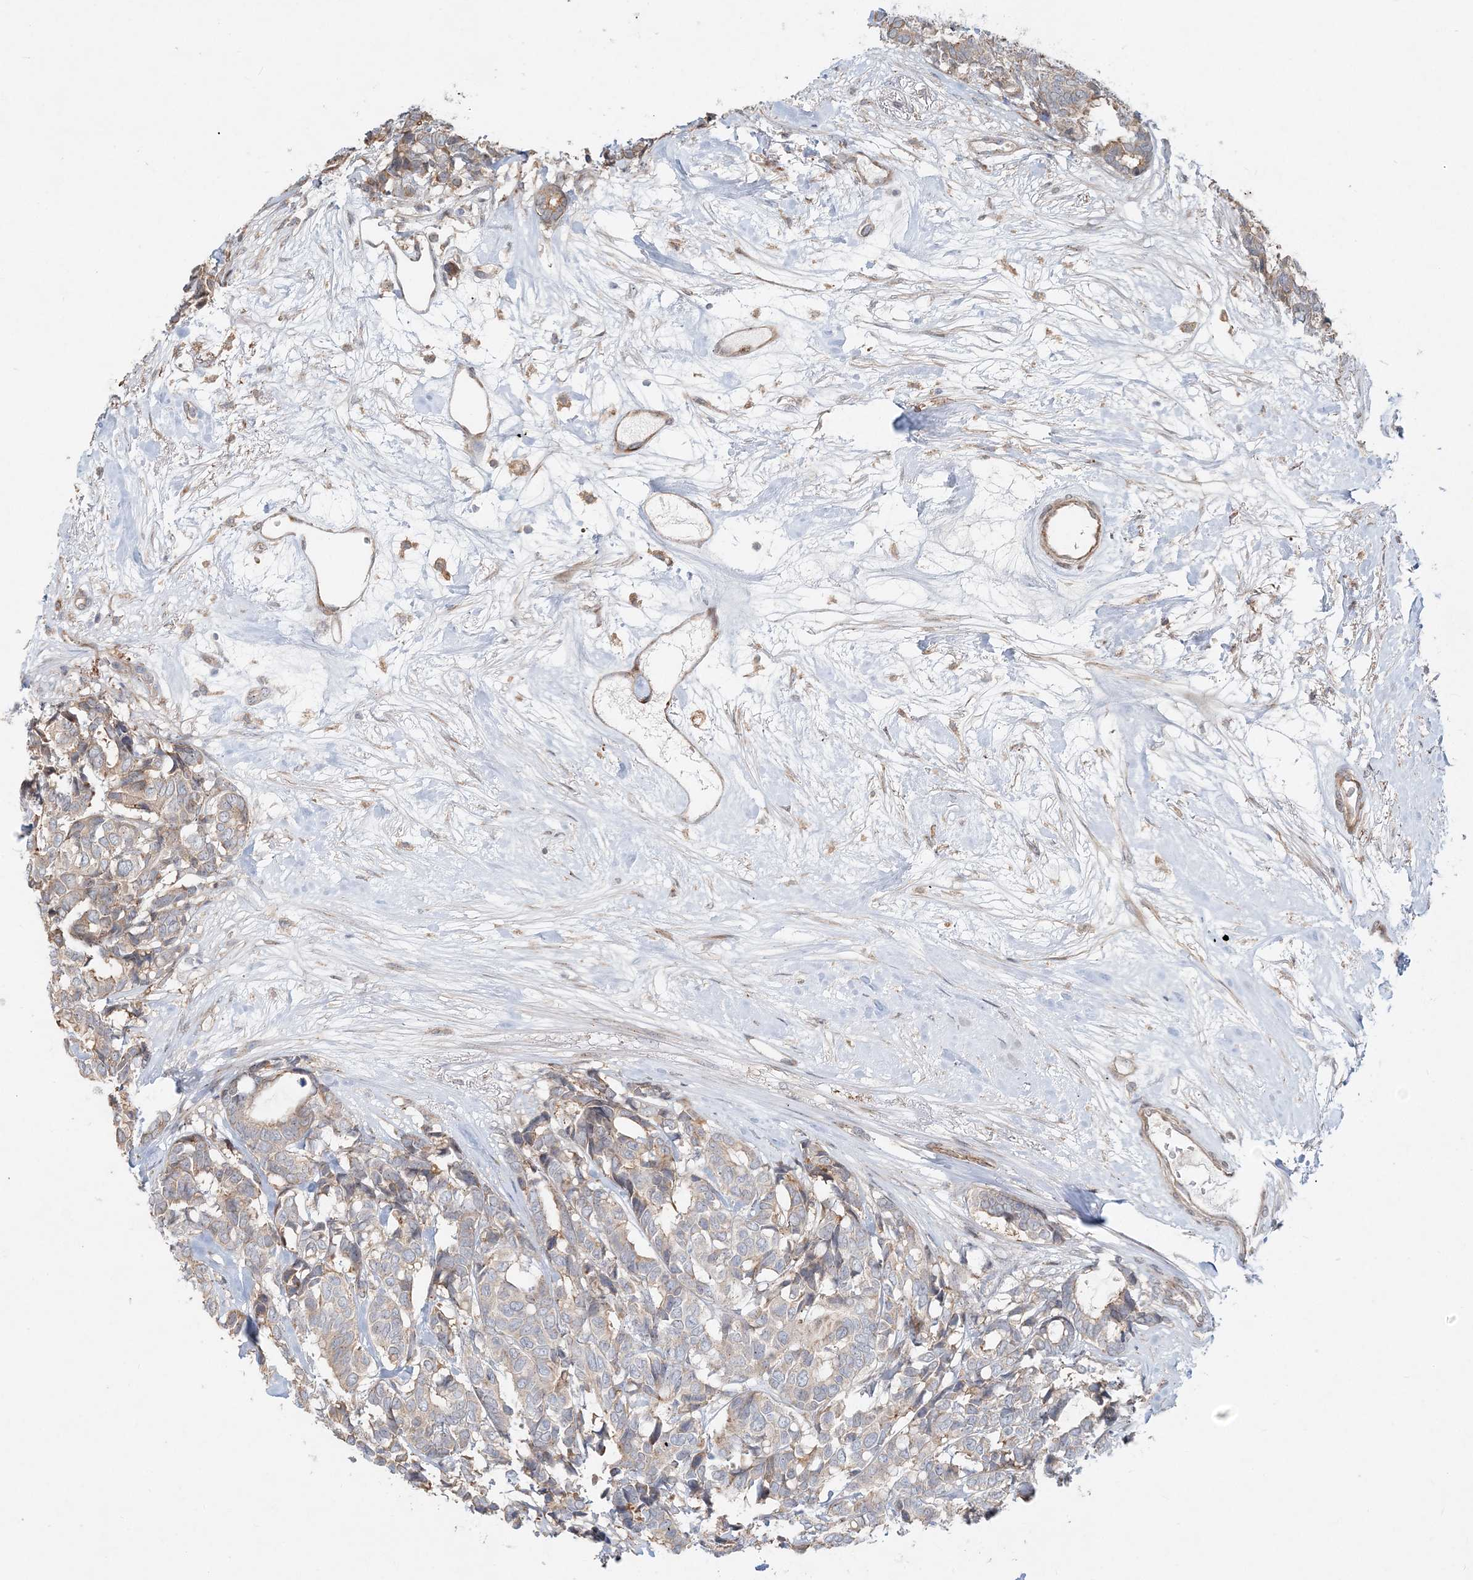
{"staining": {"intensity": "weak", "quantity": "25%-75%", "location": "cytoplasmic/membranous"}, "tissue": "breast cancer", "cell_type": "Tumor cells", "image_type": "cancer", "snomed": [{"axis": "morphology", "description": "Duct carcinoma"}, {"axis": "topography", "description": "Breast"}], "caption": "Weak cytoplasmic/membranous staining is appreciated in approximately 25%-75% of tumor cells in invasive ductal carcinoma (breast).", "gene": "CXXC5", "patient": {"sex": "female", "age": 87}}